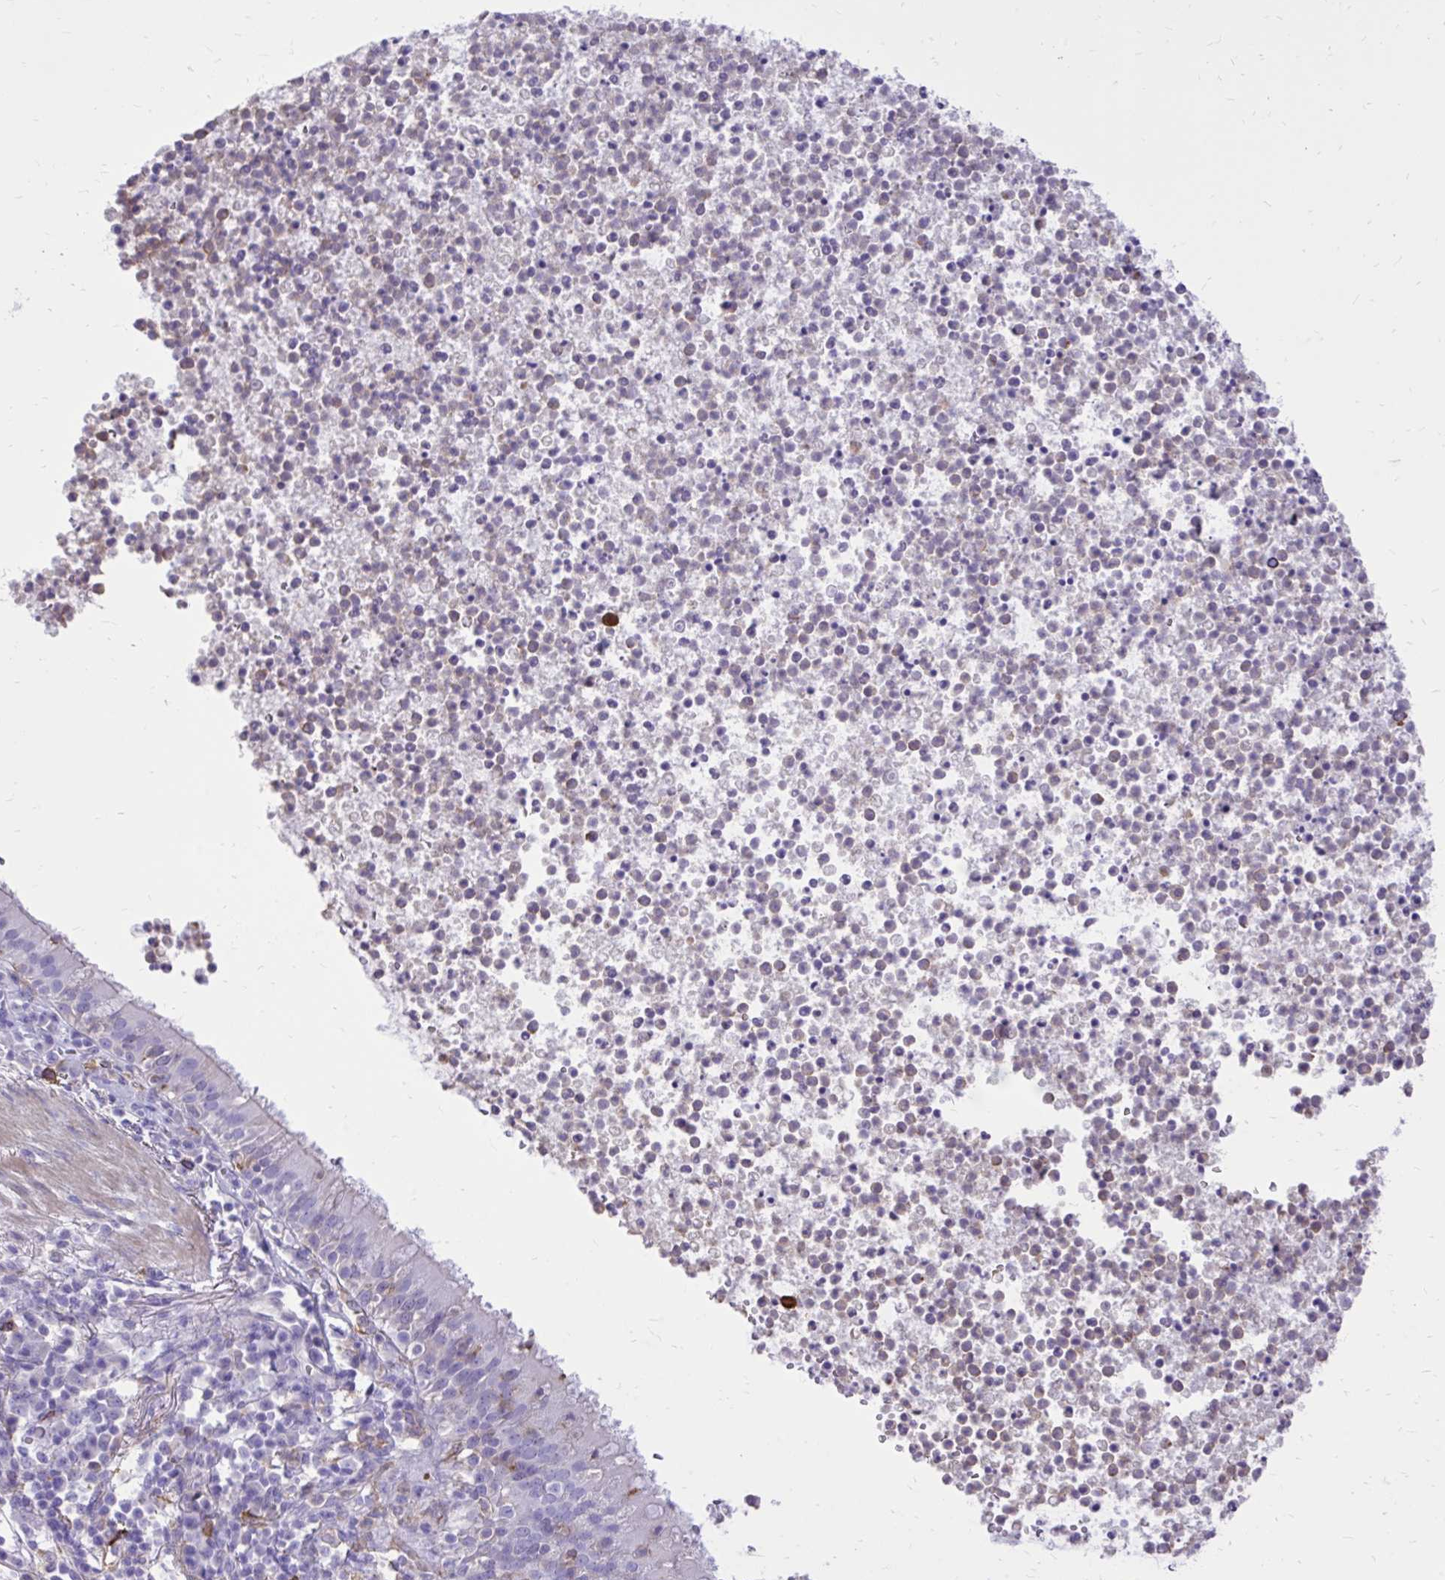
{"staining": {"intensity": "moderate", "quantity": "<25%", "location": "cytoplasmic/membranous"}, "tissue": "bronchus", "cell_type": "Respiratory epithelial cells", "image_type": "normal", "snomed": [{"axis": "morphology", "description": "Normal tissue, NOS"}, {"axis": "topography", "description": "Cartilage tissue"}, {"axis": "topography", "description": "Bronchus"}], "caption": "A low amount of moderate cytoplasmic/membranous expression is present in approximately <25% of respiratory epithelial cells in benign bronchus. The staining was performed using DAB (3,3'-diaminobenzidine) to visualize the protein expression in brown, while the nuclei were stained in blue with hematoxylin (Magnification: 20x).", "gene": "TLR7", "patient": {"sex": "male", "age": 56}}